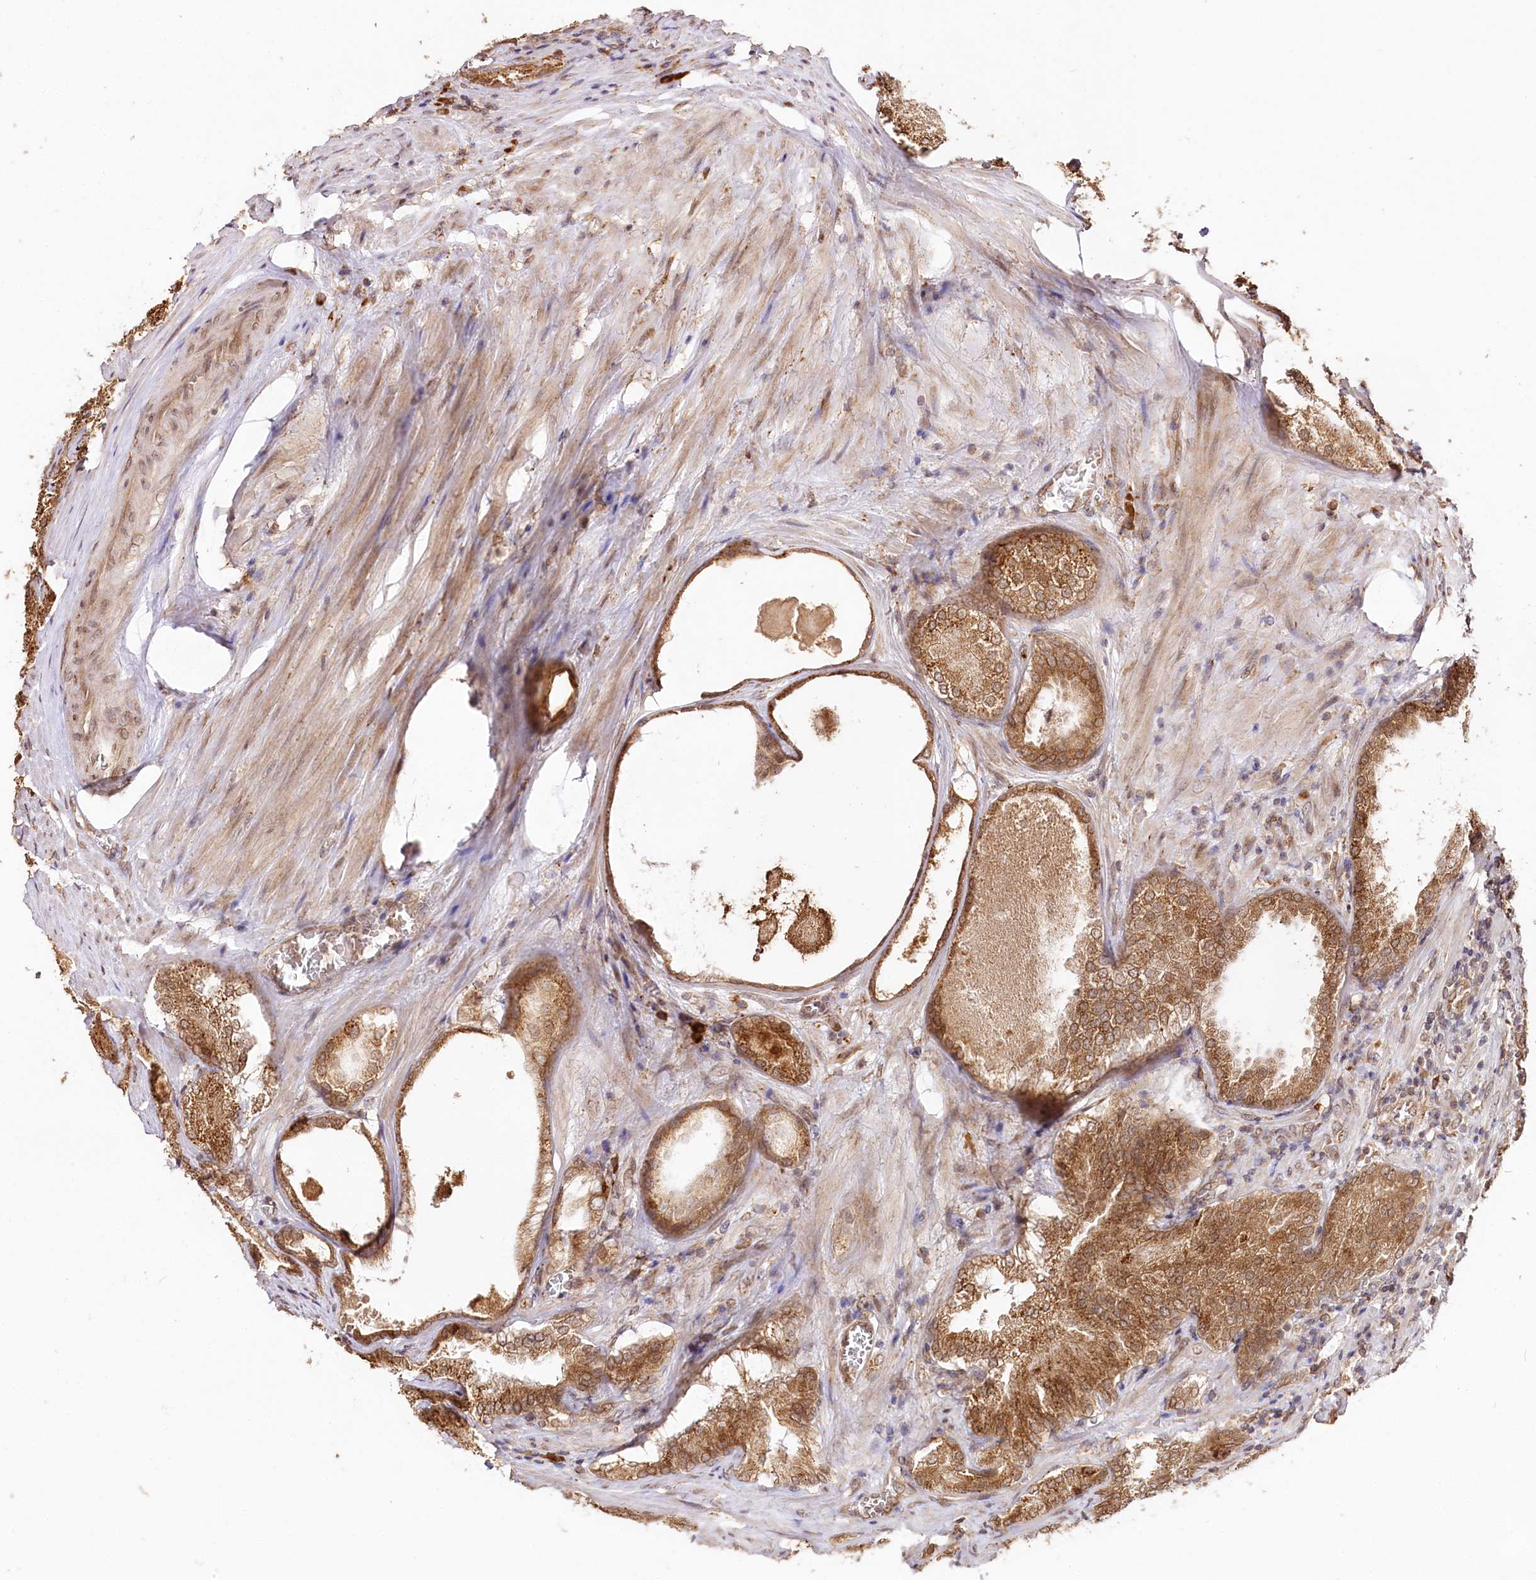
{"staining": {"intensity": "moderate", "quantity": ">75%", "location": "cytoplasmic/membranous"}, "tissue": "prostate cancer", "cell_type": "Tumor cells", "image_type": "cancer", "snomed": [{"axis": "morphology", "description": "Adenocarcinoma, High grade"}, {"axis": "topography", "description": "Prostate"}], "caption": "About >75% of tumor cells in human prostate cancer demonstrate moderate cytoplasmic/membranous protein positivity as visualized by brown immunohistochemical staining.", "gene": "ENSG00000144785", "patient": {"sex": "male", "age": 66}}